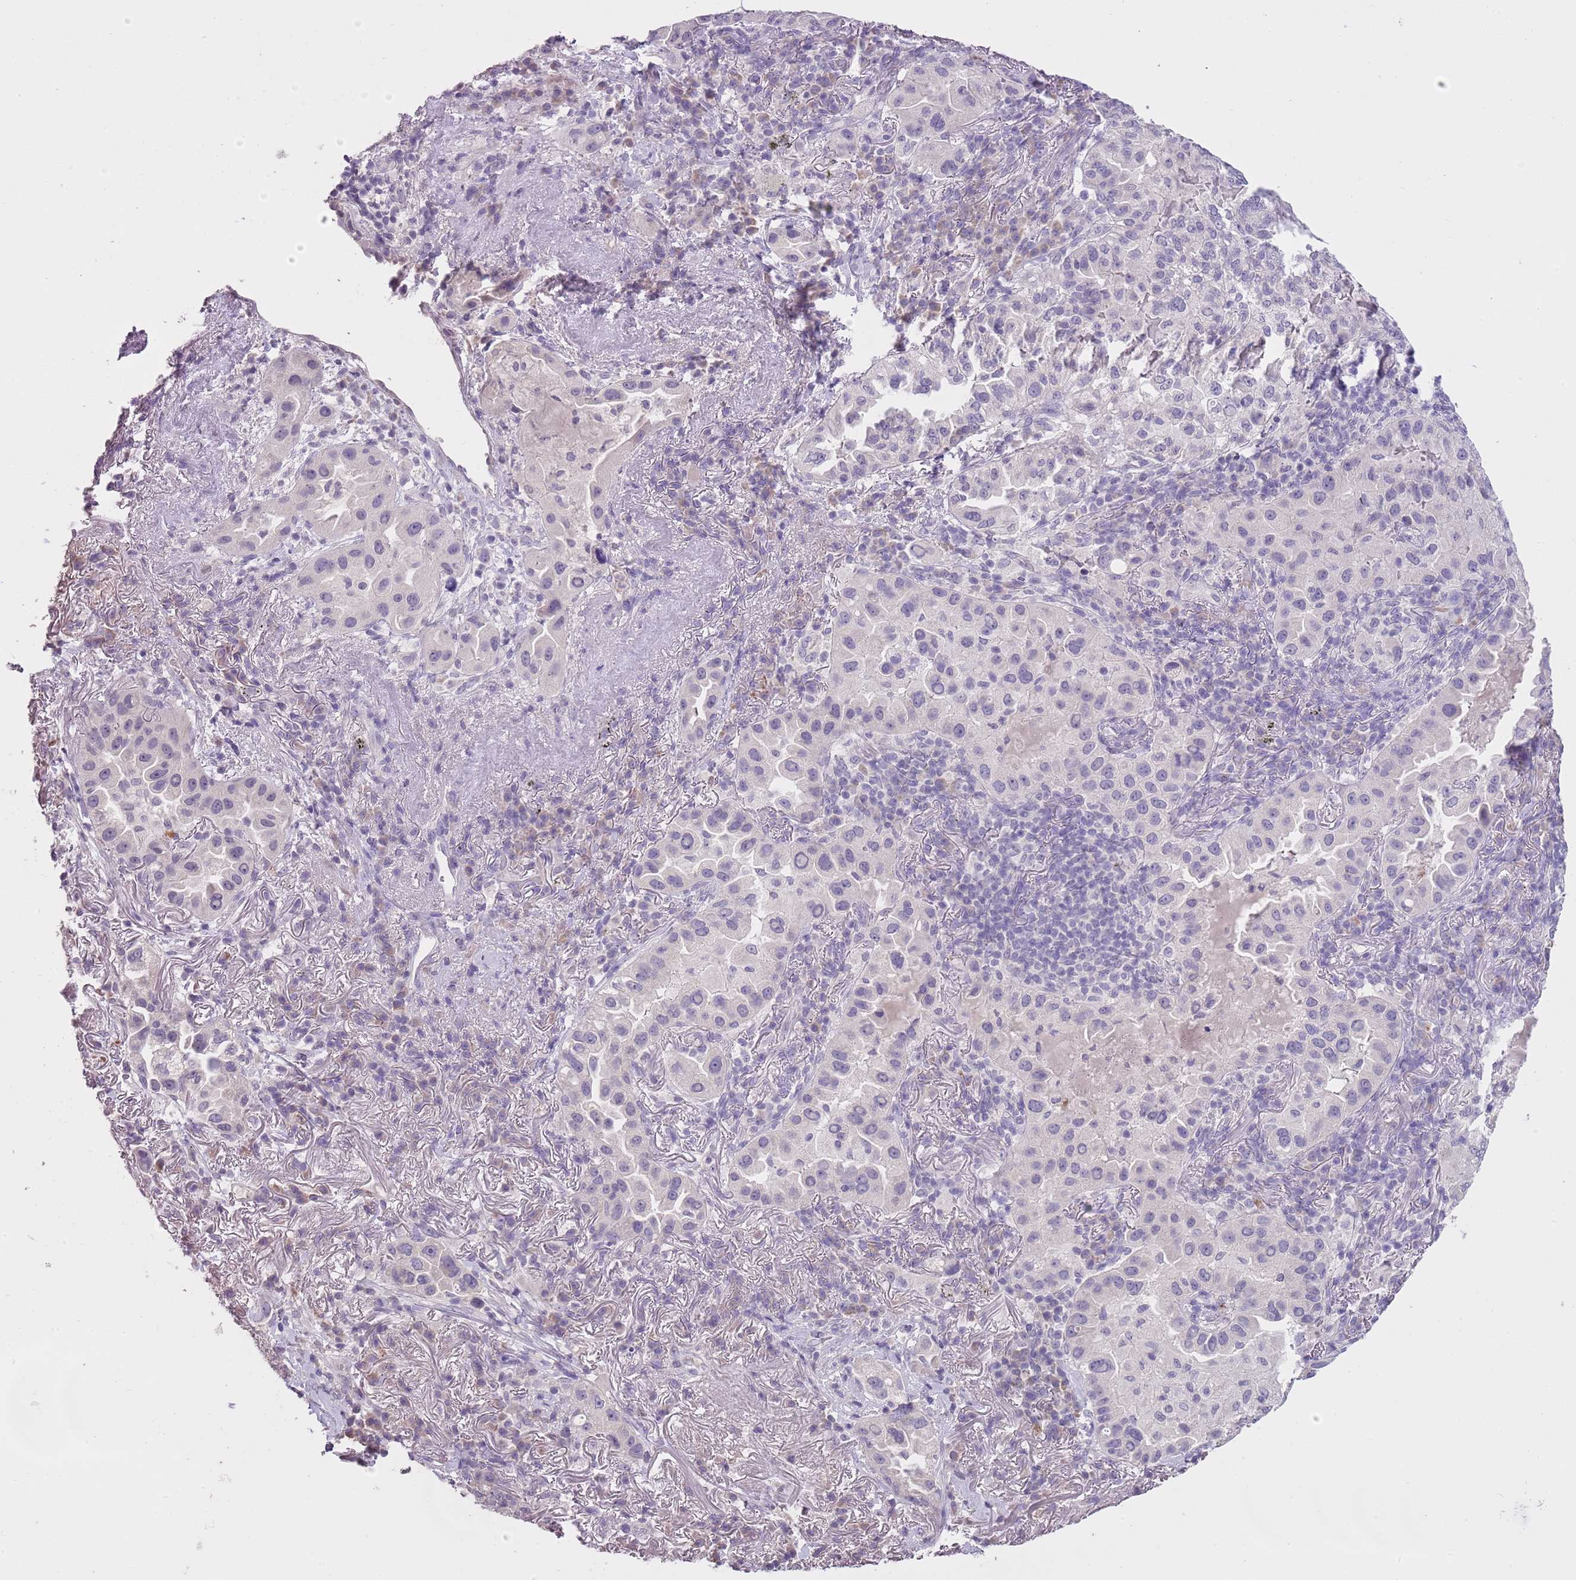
{"staining": {"intensity": "negative", "quantity": "none", "location": "none"}, "tissue": "lung cancer", "cell_type": "Tumor cells", "image_type": "cancer", "snomed": [{"axis": "morphology", "description": "Adenocarcinoma, NOS"}, {"axis": "topography", "description": "Lung"}], "caption": "A histopathology image of human lung cancer is negative for staining in tumor cells.", "gene": "SLC35E3", "patient": {"sex": "female", "age": 69}}